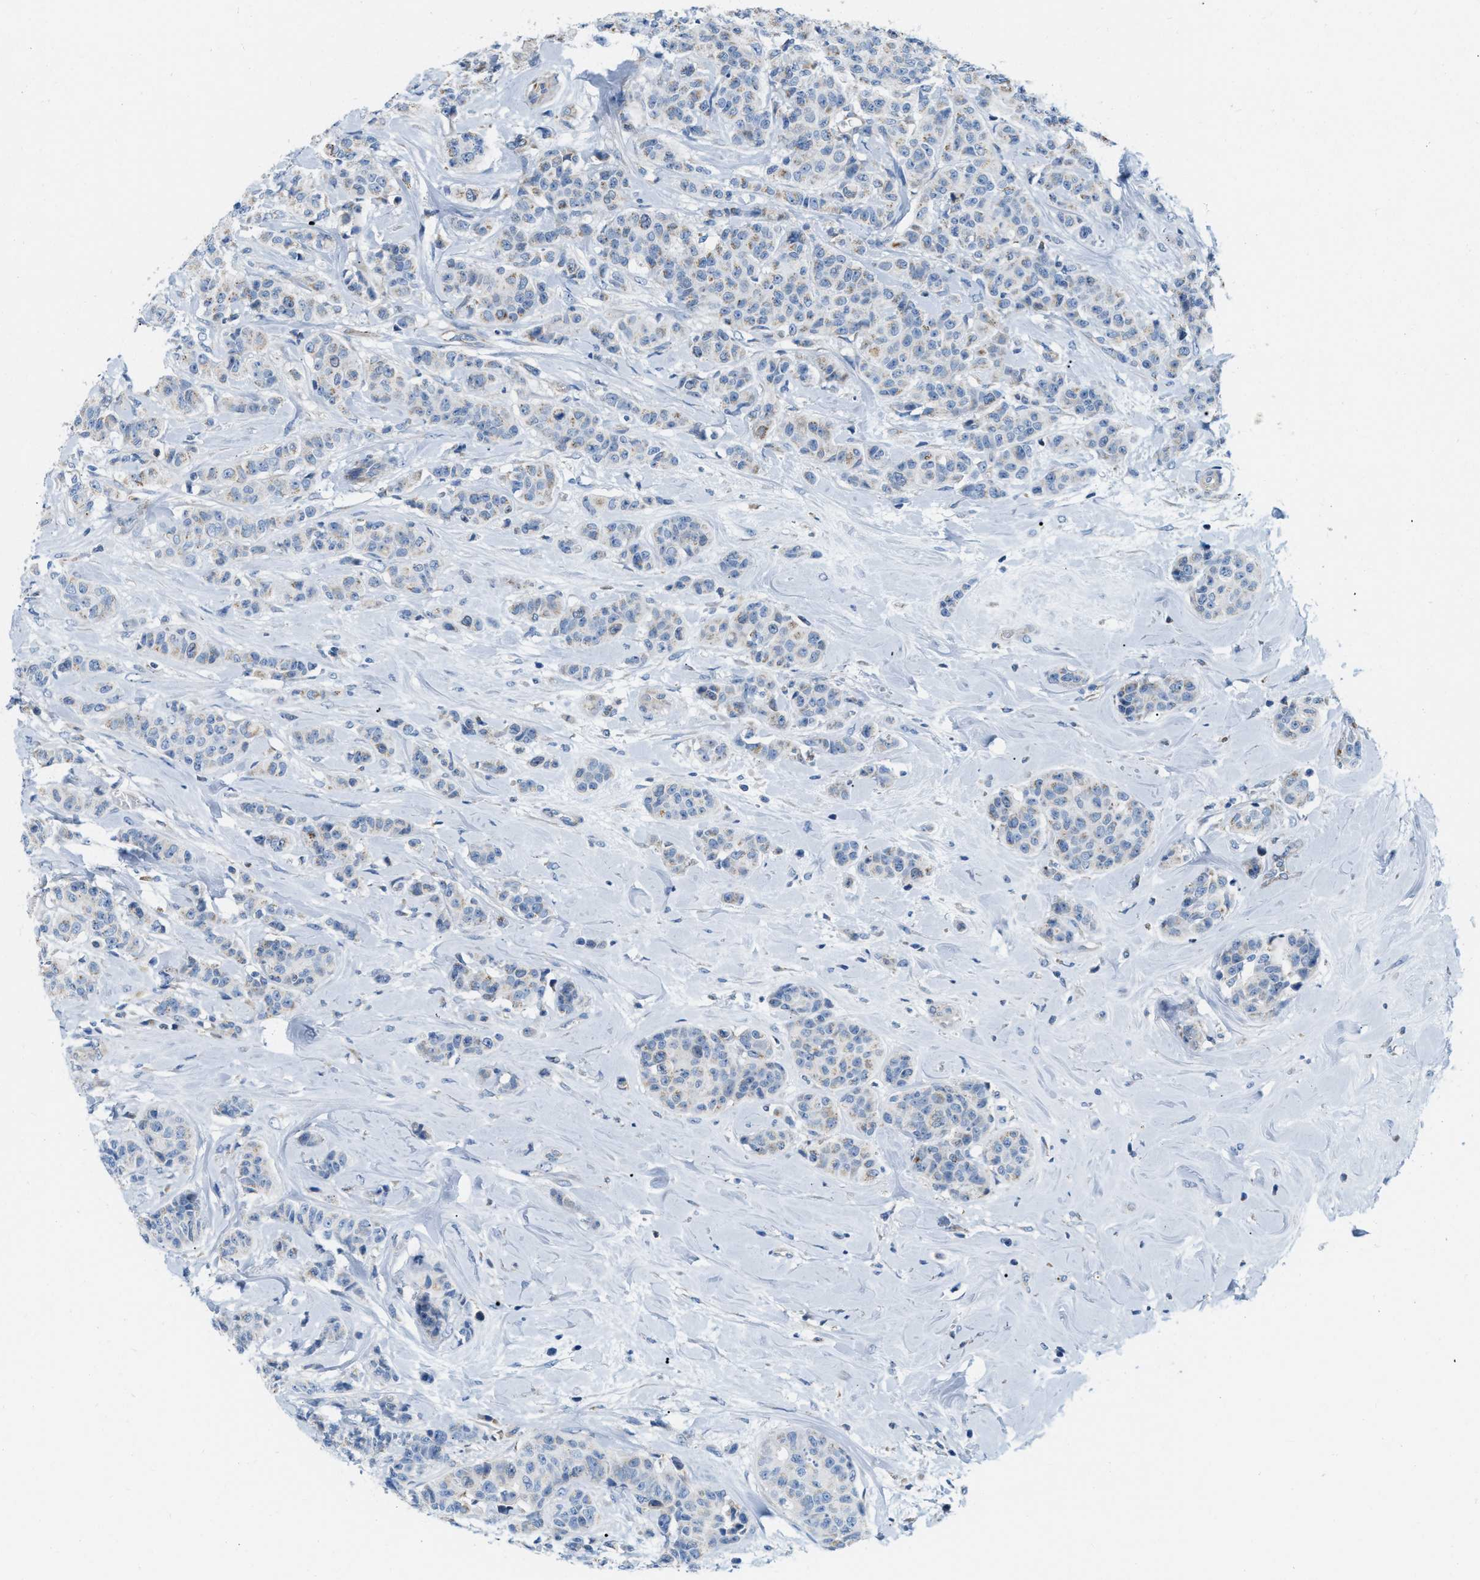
{"staining": {"intensity": "weak", "quantity": "<25%", "location": "cytoplasmic/membranous"}, "tissue": "breast cancer", "cell_type": "Tumor cells", "image_type": "cancer", "snomed": [{"axis": "morphology", "description": "Normal tissue, NOS"}, {"axis": "morphology", "description": "Duct carcinoma"}, {"axis": "topography", "description": "Breast"}], "caption": "The micrograph displays no staining of tumor cells in intraductal carcinoma (breast). (Stains: DAB (3,3'-diaminobenzidine) immunohistochemistry (IHC) with hematoxylin counter stain, Microscopy: brightfield microscopy at high magnification).", "gene": "JADE1", "patient": {"sex": "female", "age": 40}}